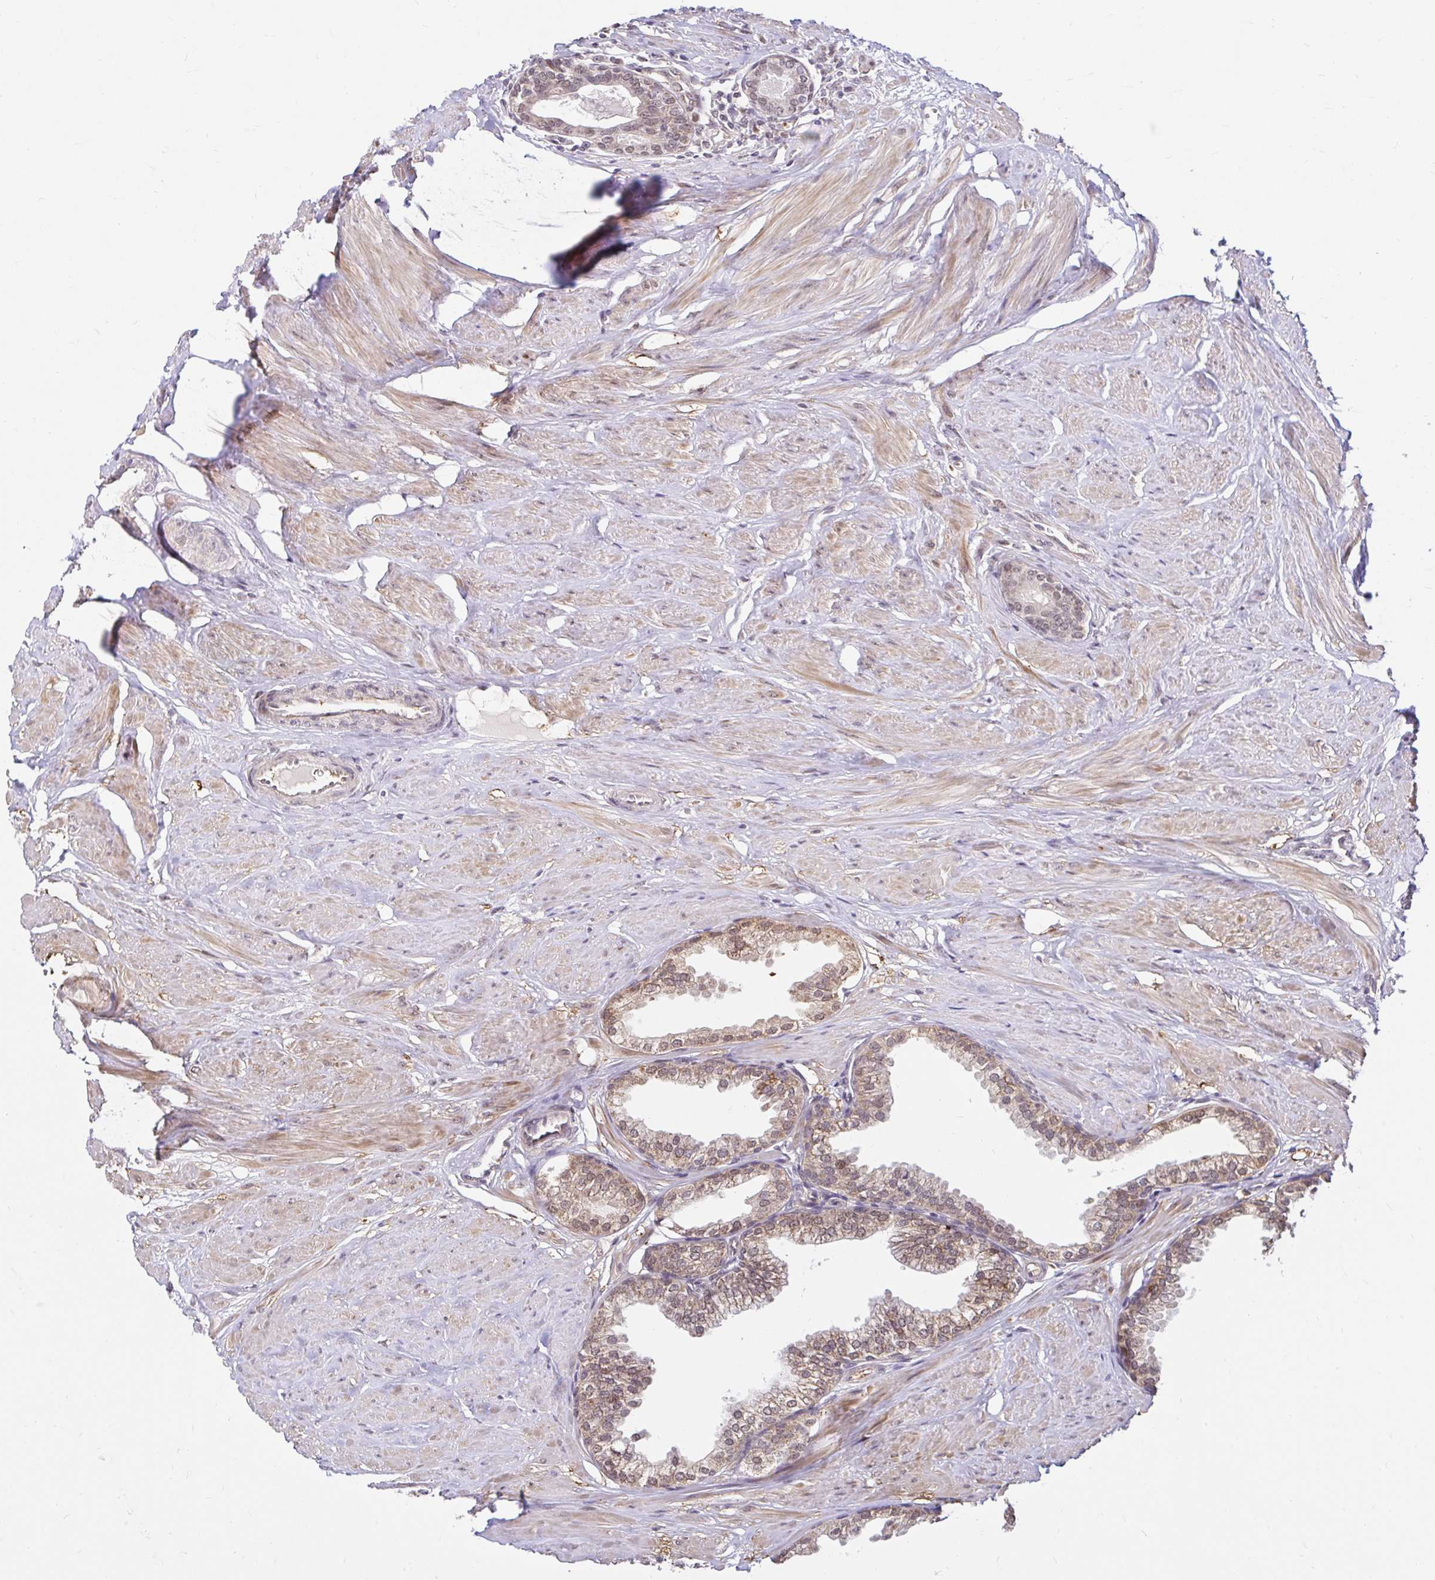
{"staining": {"intensity": "moderate", "quantity": ">75%", "location": "cytoplasmic/membranous"}, "tissue": "prostate", "cell_type": "Glandular cells", "image_type": "normal", "snomed": [{"axis": "morphology", "description": "Normal tissue, NOS"}, {"axis": "topography", "description": "Prostate"}, {"axis": "topography", "description": "Peripheral nerve tissue"}], "caption": "Immunohistochemical staining of unremarkable human prostate shows >75% levels of moderate cytoplasmic/membranous protein staining in about >75% of glandular cells.", "gene": "TIMM50", "patient": {"sex": "male", "age": 55}}